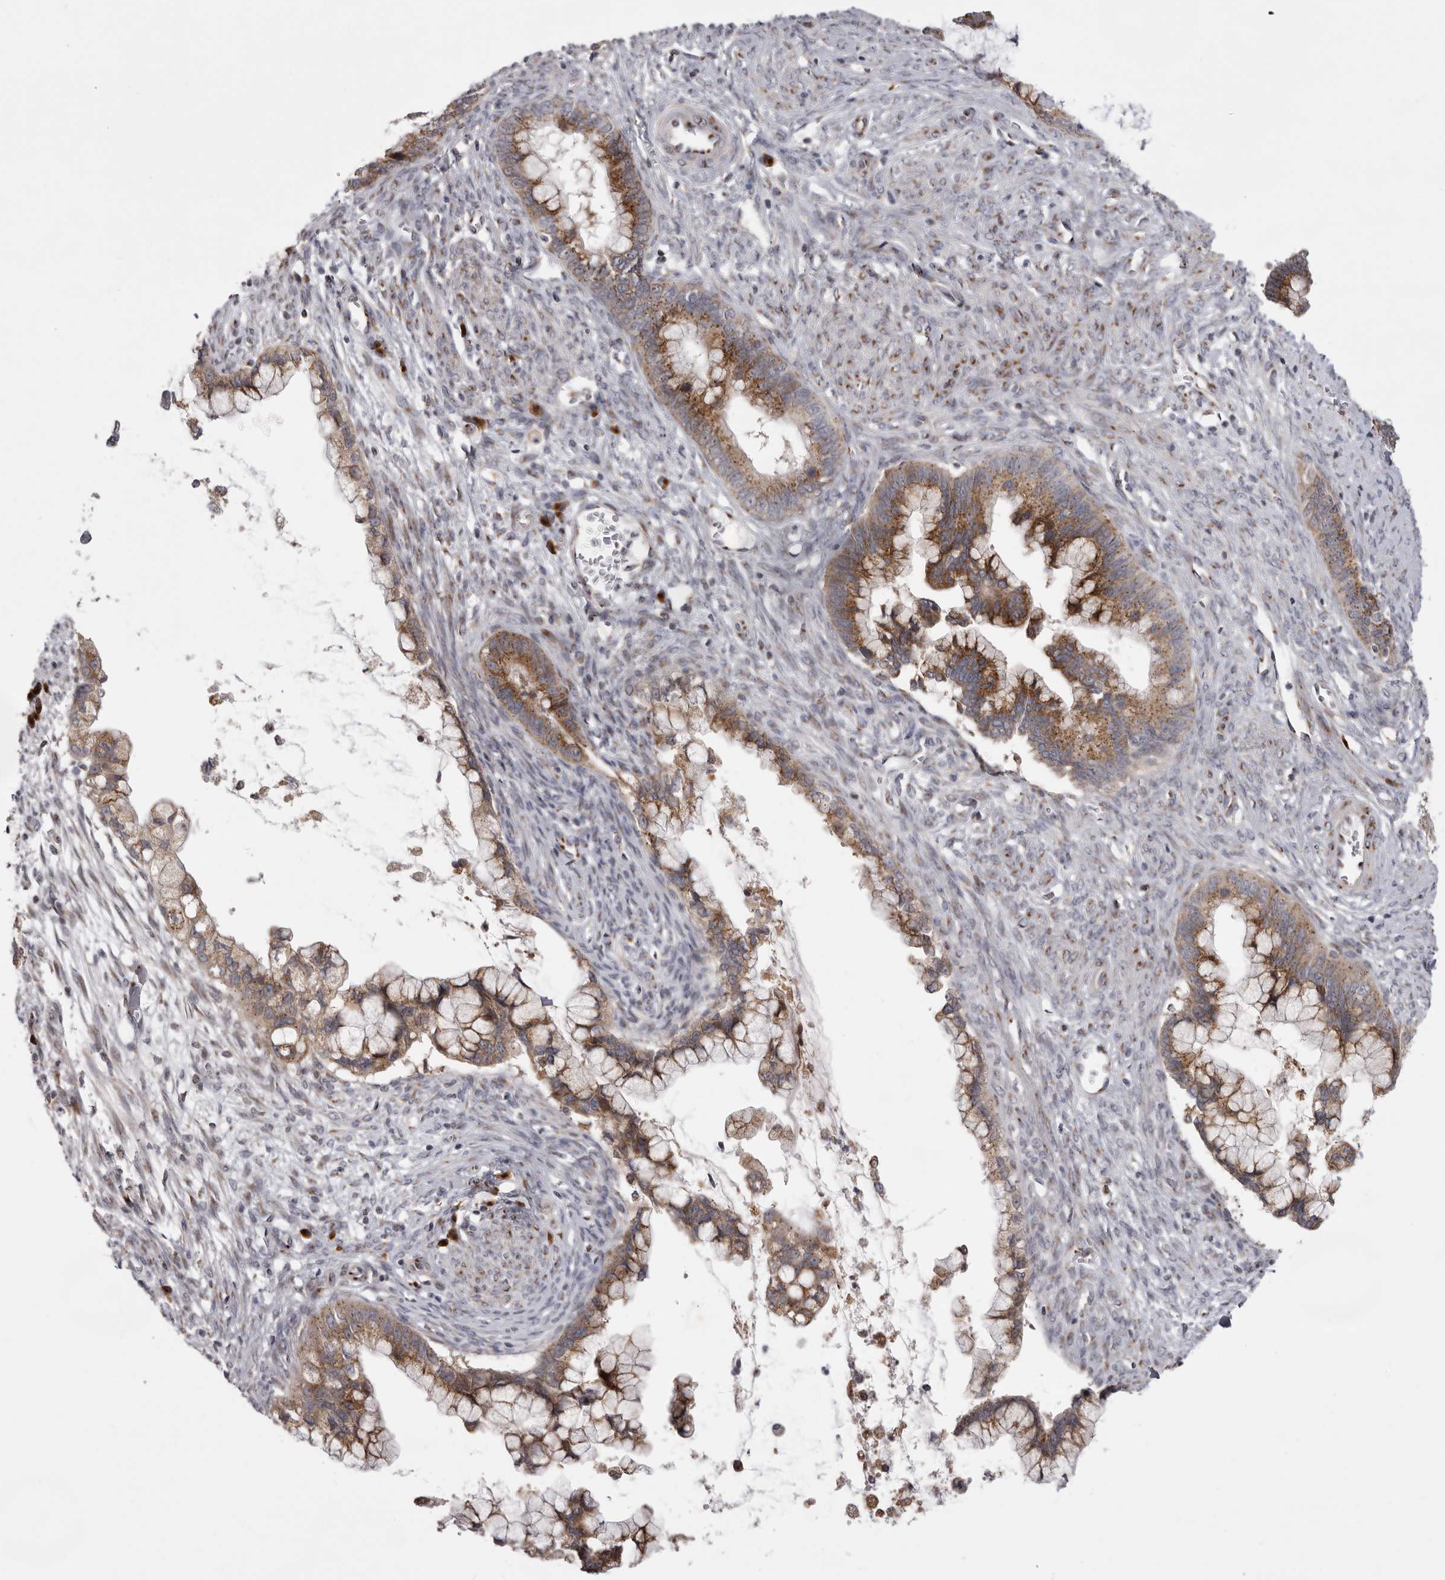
{"staining": {"intensity": "moderate", "quantity": ">75%", "location": "cytoplasmic/membranous"}, "tissue": "cervical cancer", "cell_type": "Tumor cells", "image_type": "cancer", "snomed": [{"axis": "morphology", "description": "Adenocarcinoma, NOS"}, {"axis": "topography", "description": "Cervix"}], "caption": "Immunohistochemical staining of human cervical cancer displays medium levels of moderate cytoplasmic/membranous expression in approximately >75% of tumor cells.", "gene": "WDR47", "patient": {"sex": "female", "age": 44}}